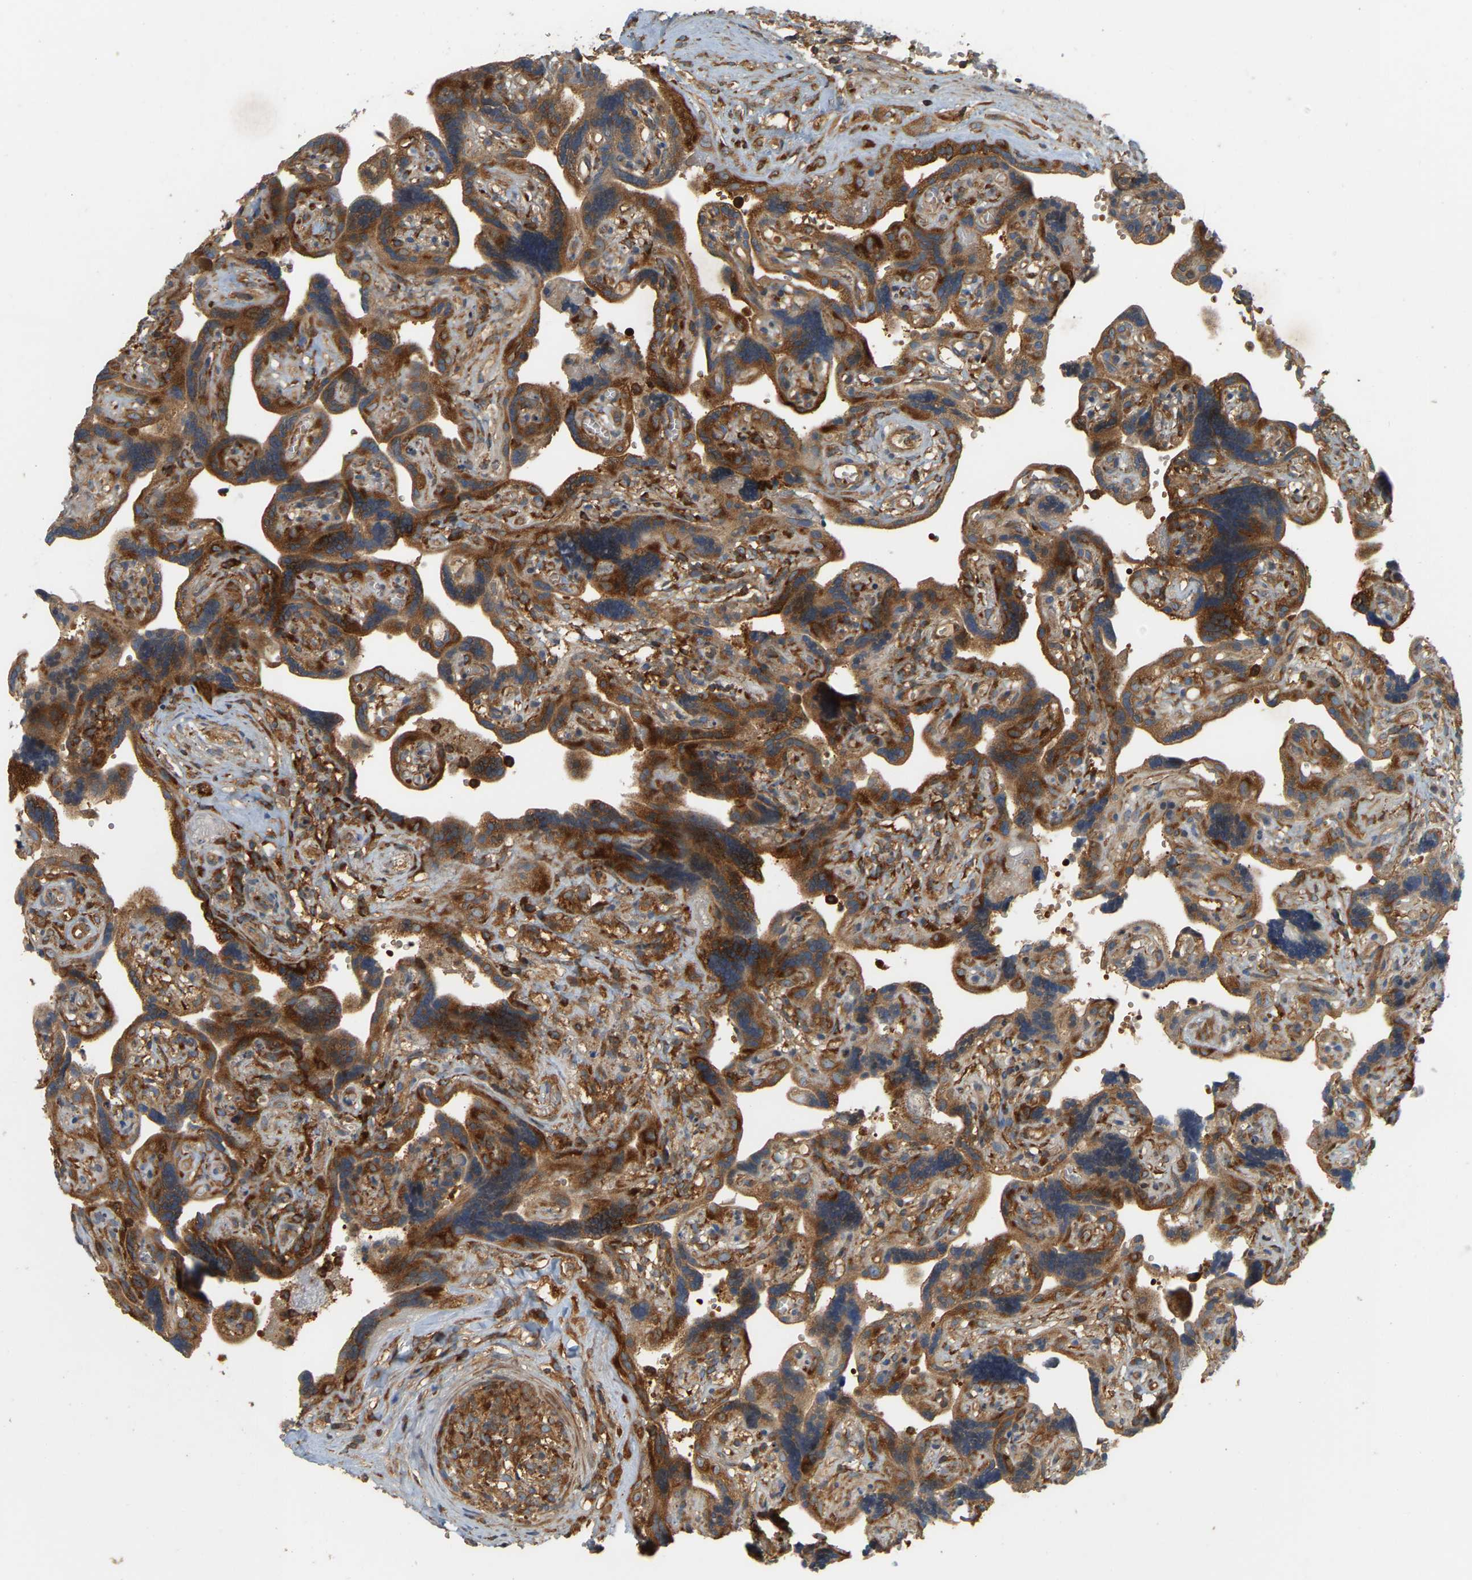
{"staining": {"intensity": "strong", "quantity": ">75%", "location": "cytoplasmic/membranous"}, "tissue": "placenta", "cell_type": "Decidual cells", "image_type": "normal", "snomed": [{"axis": "morphology", "description": "Normal tissue, NOS"}, {"axis": "topography", "description": "Placenta"}], "caption": "Brown immunohistochemical staining in benign placenta exhibits strong cytoplasmic/membranous positivity in about >75% of decidual cells. The staining was performed using DAB to visualize the protein expression in brown, while the nuclei were stained in blue with hematoxylin (Magnification: 20x).", "gene": "AKAP13", "patient": {"sex": "female", "age": 30}}